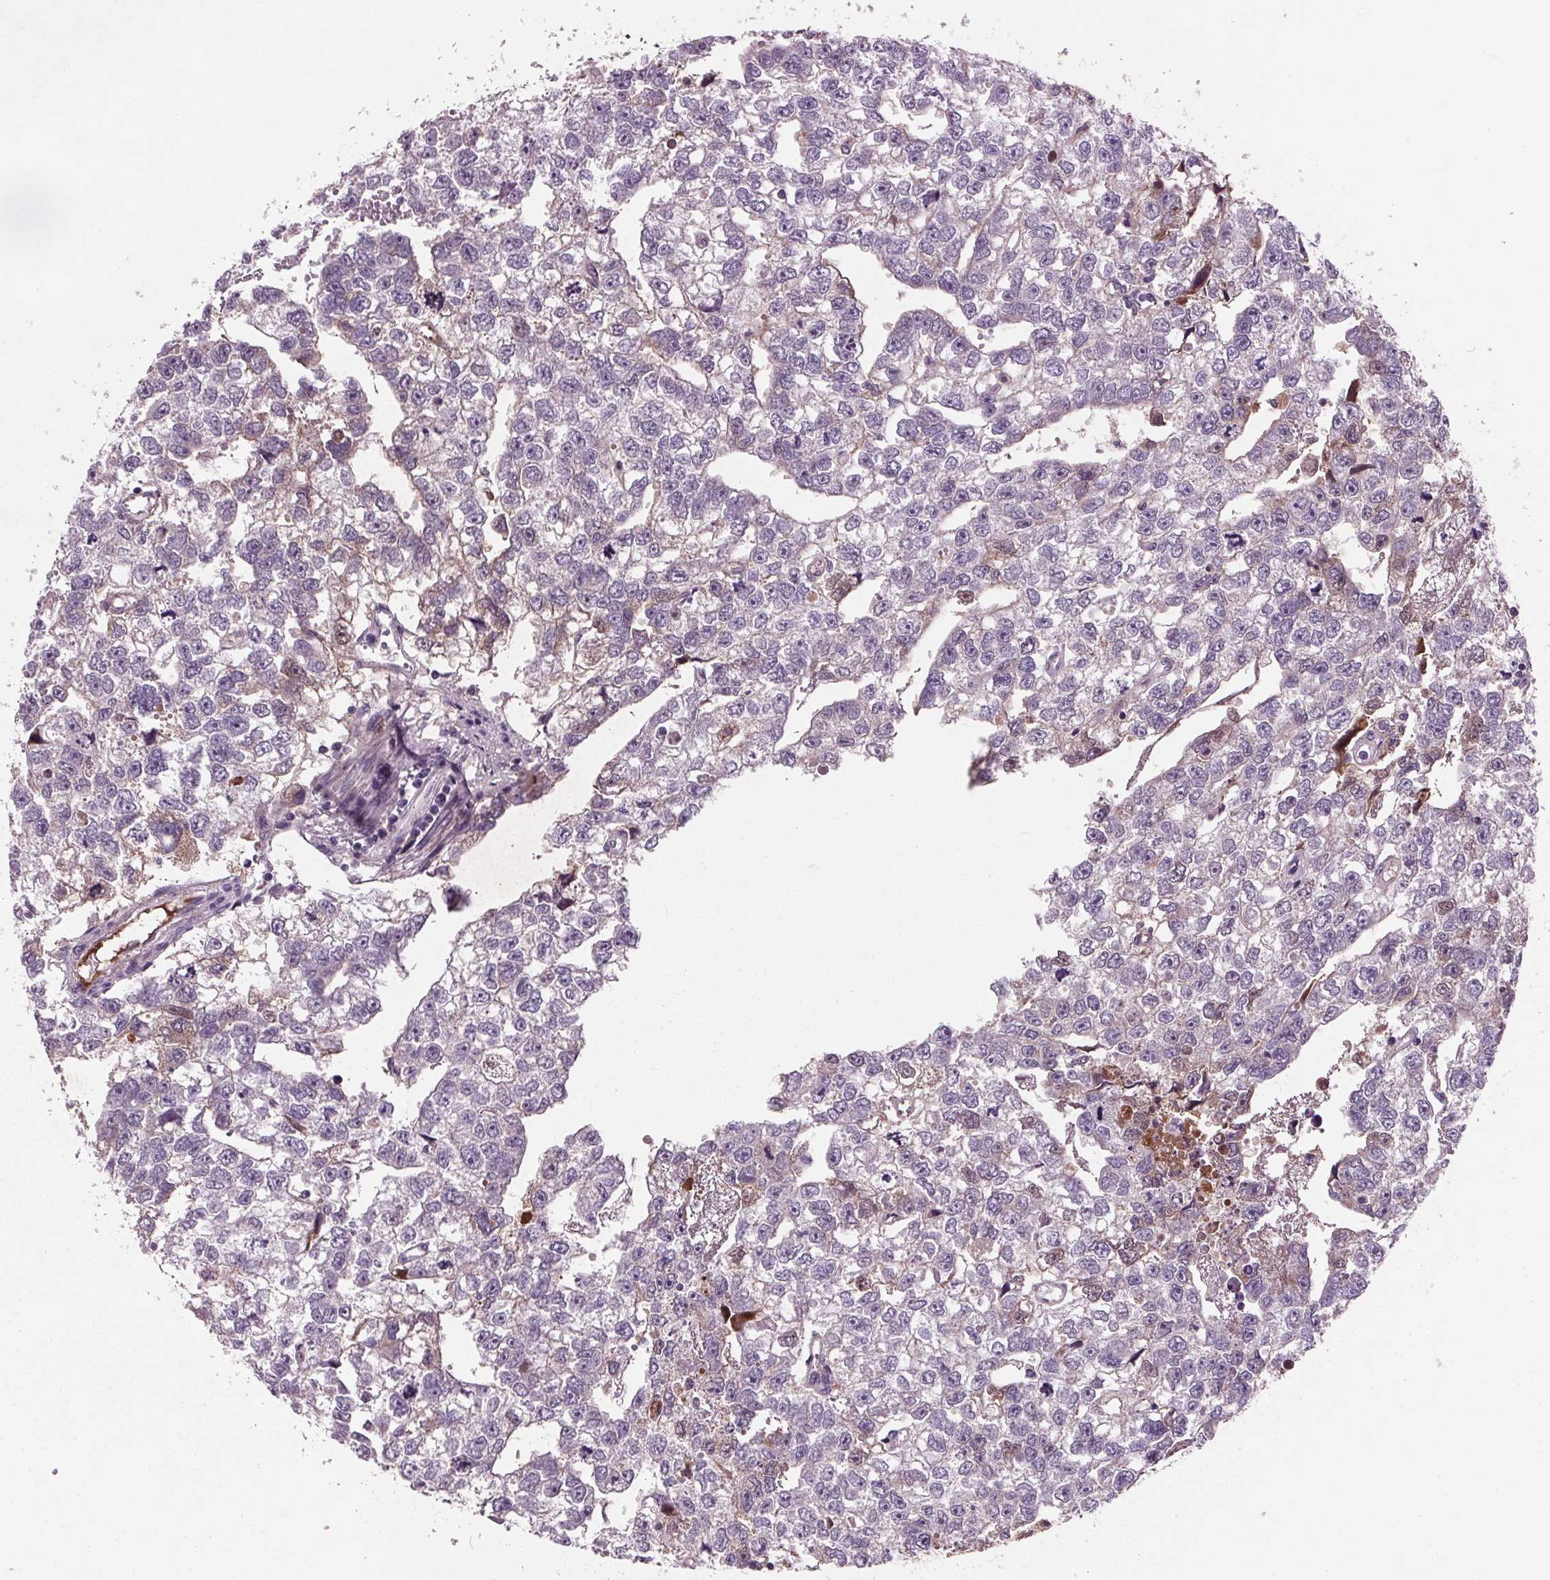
{"staining": {"intensity": "weak", "quantity": "<25%", "location": "cytoplasmic/membranous"}, "tissue": "testis cancer", "cell_type": "Tumor cells", "image_type": "cancer", "snomed": [{"axis": "morphology", "description": "Carcinoma, Embryonal, NOS"}, {"axis": "morphology", "description": "Teratoma, malignant, NOS"}, {"axis": "topography", "description": "Testis"}], "caption": "Testis cancer (embryonal carcinoma) was stained to show a protein in brown. There is no significant expression in tumor cells.", "gene": "C6", "patient": {"sex": "male", "age": 44}}